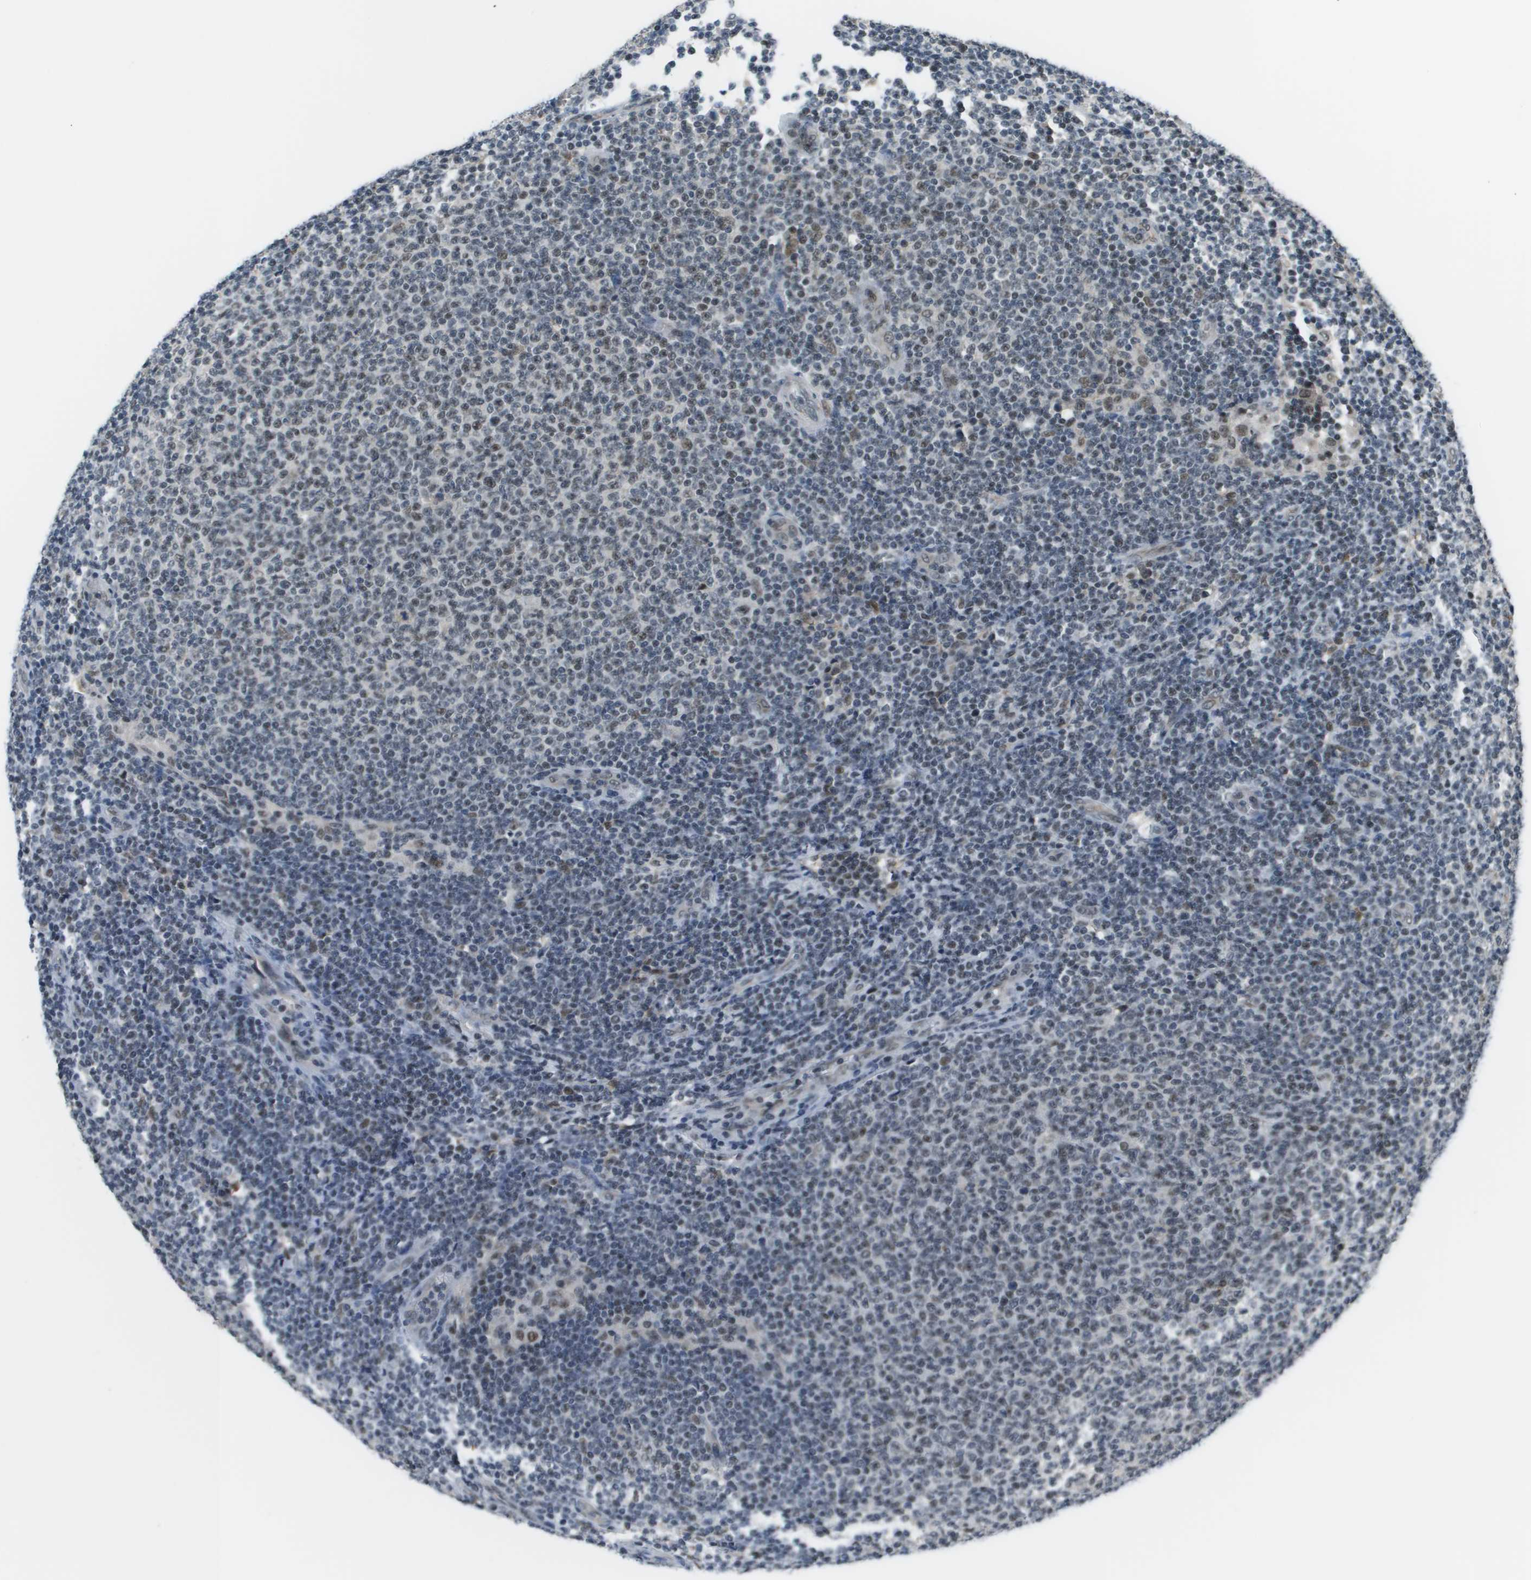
{"staining": {"intensity": "weak", "quantity": "25%-75%", "location": "nuclear"}, "tissue": "lymphoma", "cell_type": "Tumor cells", "image_type": "cancer", "snomed": [{"axis": "morphology", "description": "Malignant lymphoma, non-Hodgkin's type, Low grade"}, {"axis": "topography", "description": "Lymph node"}], "caption": "Approximately 25%-75% of tumor cells in low-grade malignant lymphoma, non-Hodgkin's type display weak nuclear protein expression as visualized by brown immunohistochemical staining.", "gene": "THRAP3", "patient": {"sex": "male", "age": 66}}